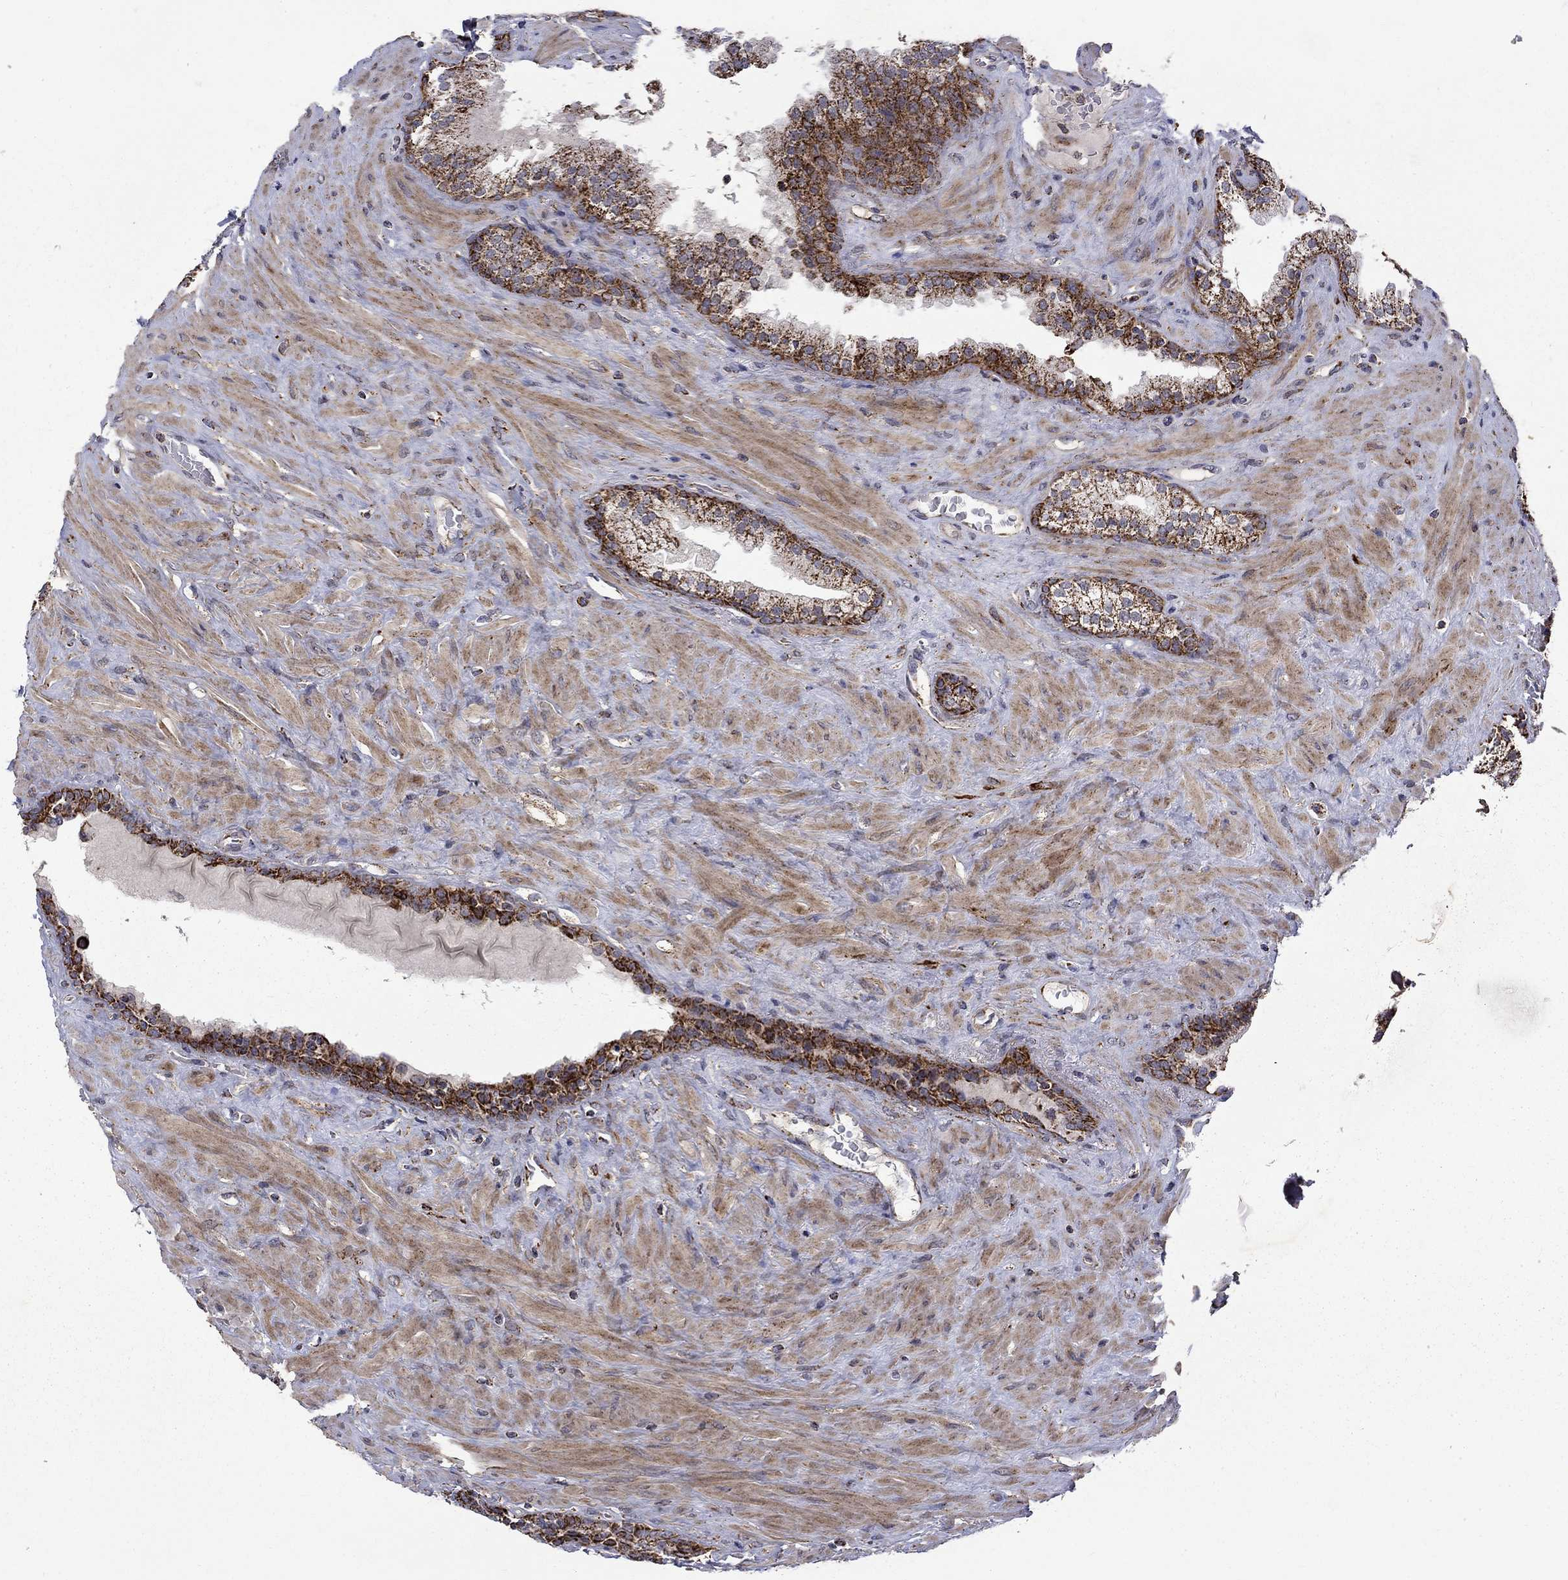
{"staining": {"intensity": "strong", "quantity": ">75%", "location": "cytoplasmic/membranous"}, "tissue": "prostate", "cell_type": "Glandular cells", "image_type": "normal", "snomed": [{"axis": "morphology", "description": "Normal tissue, NOS"}, {"axis": "topography", "description": "Prostate"}], "caption": "Immunohistochemistry photomicrograph of unremarkable prostate stained for a protein (brown), which exhibits high levels of strong cytoplasmic/membranous expression in about >75% of glandular cells.", "gene": "PCBP3", "patient": {"sex": "male", "age": 63}}